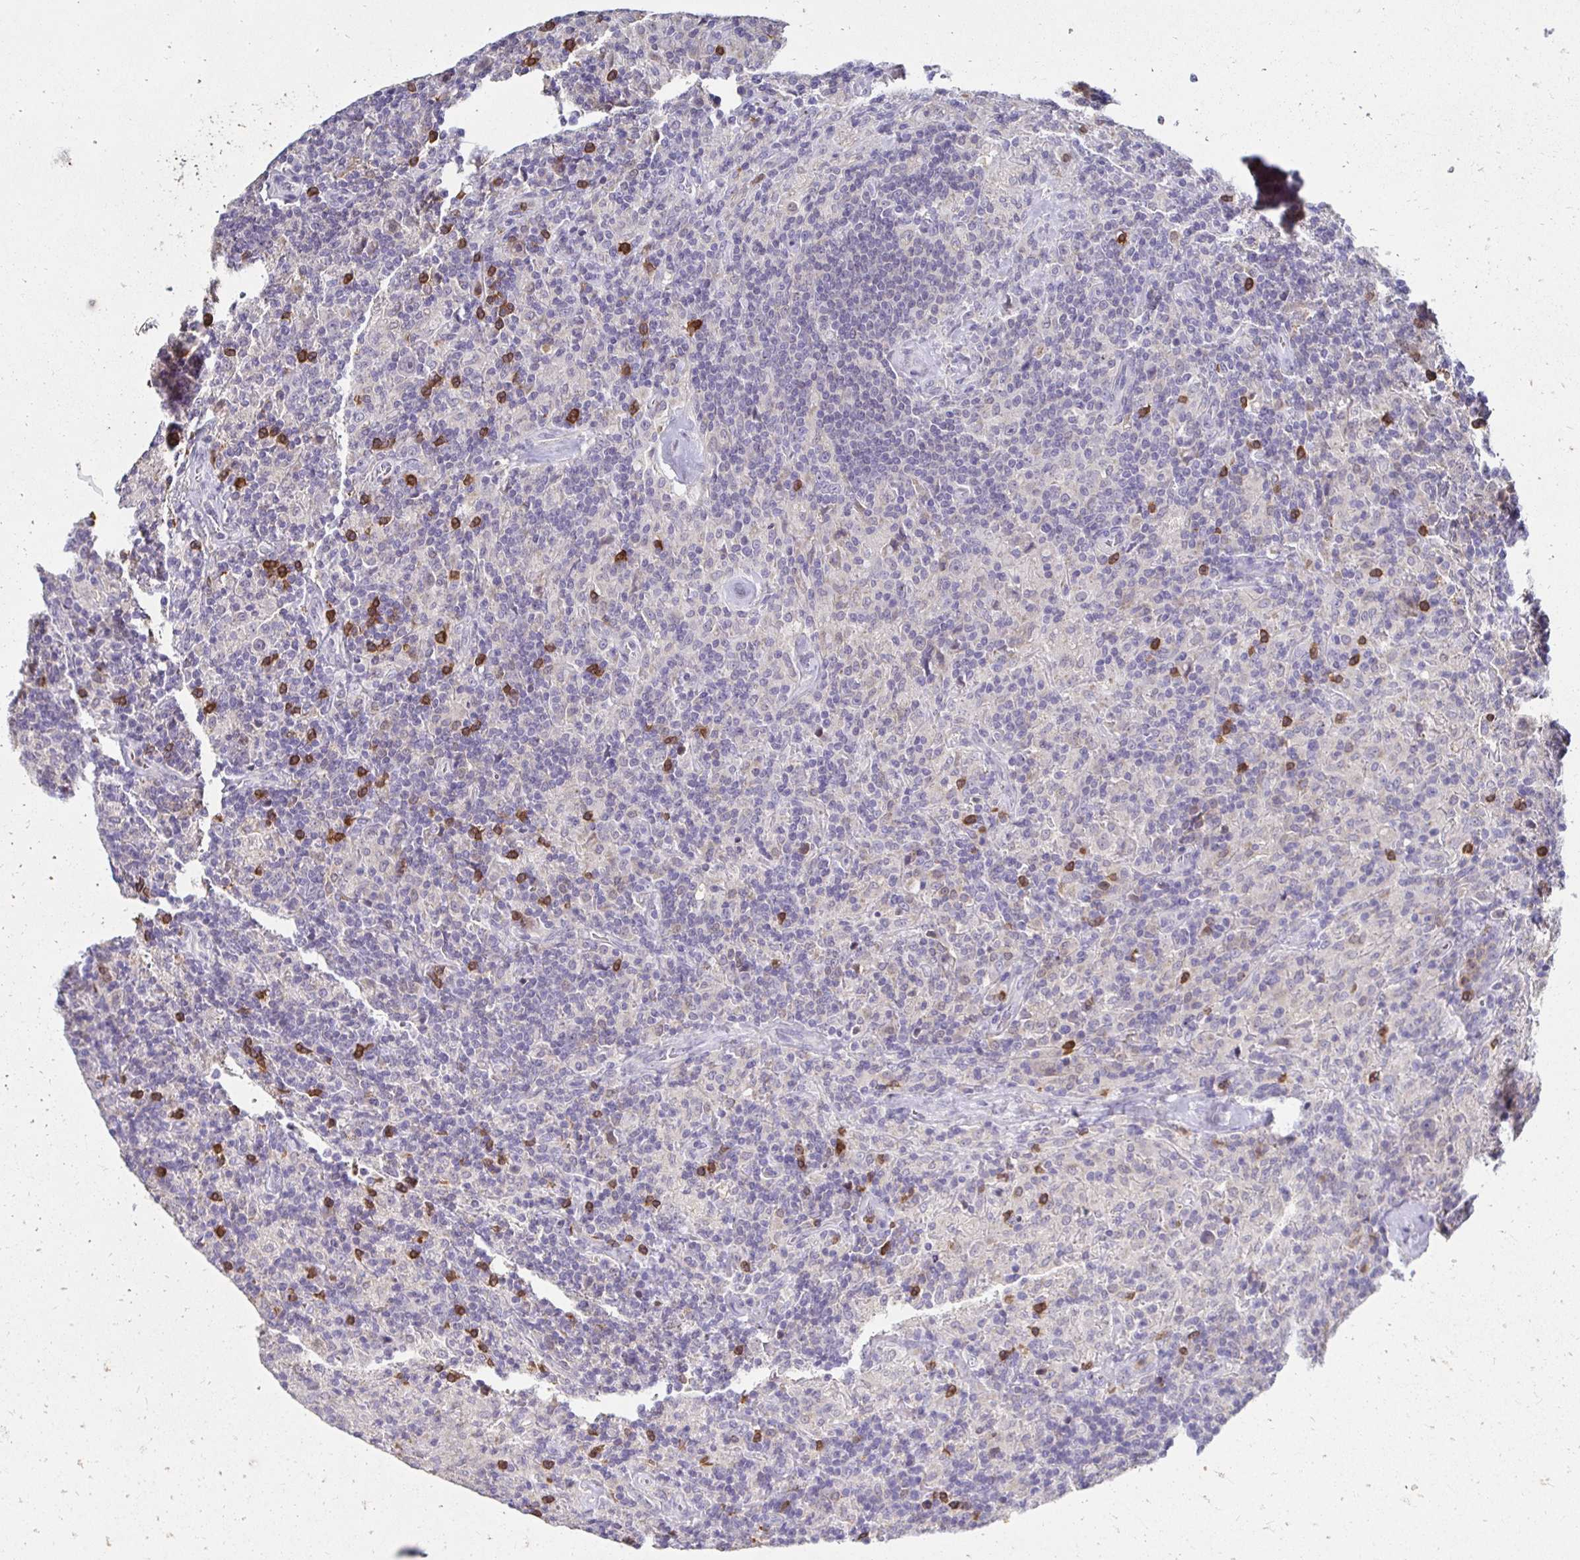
{"staining": {"intensity": "negative", "quantity": "none", "location": "none"}, "tissue": "lymphoma", "cell_type": "Tumor cells", "image_type": "cancer", "snomed": [{"axis": "morphology", "description": "Hodgkin's disease, NOS"}, {"axis": "topography", "description": "Lymph node"}], "caption": "High power microscopy histopathology image of an IHC histopathology image of Hodgkin's disease, revealing no significant positivity in tumor cells.", "gene": "GK2", "patient": {"sex": "male", "age": 70}}